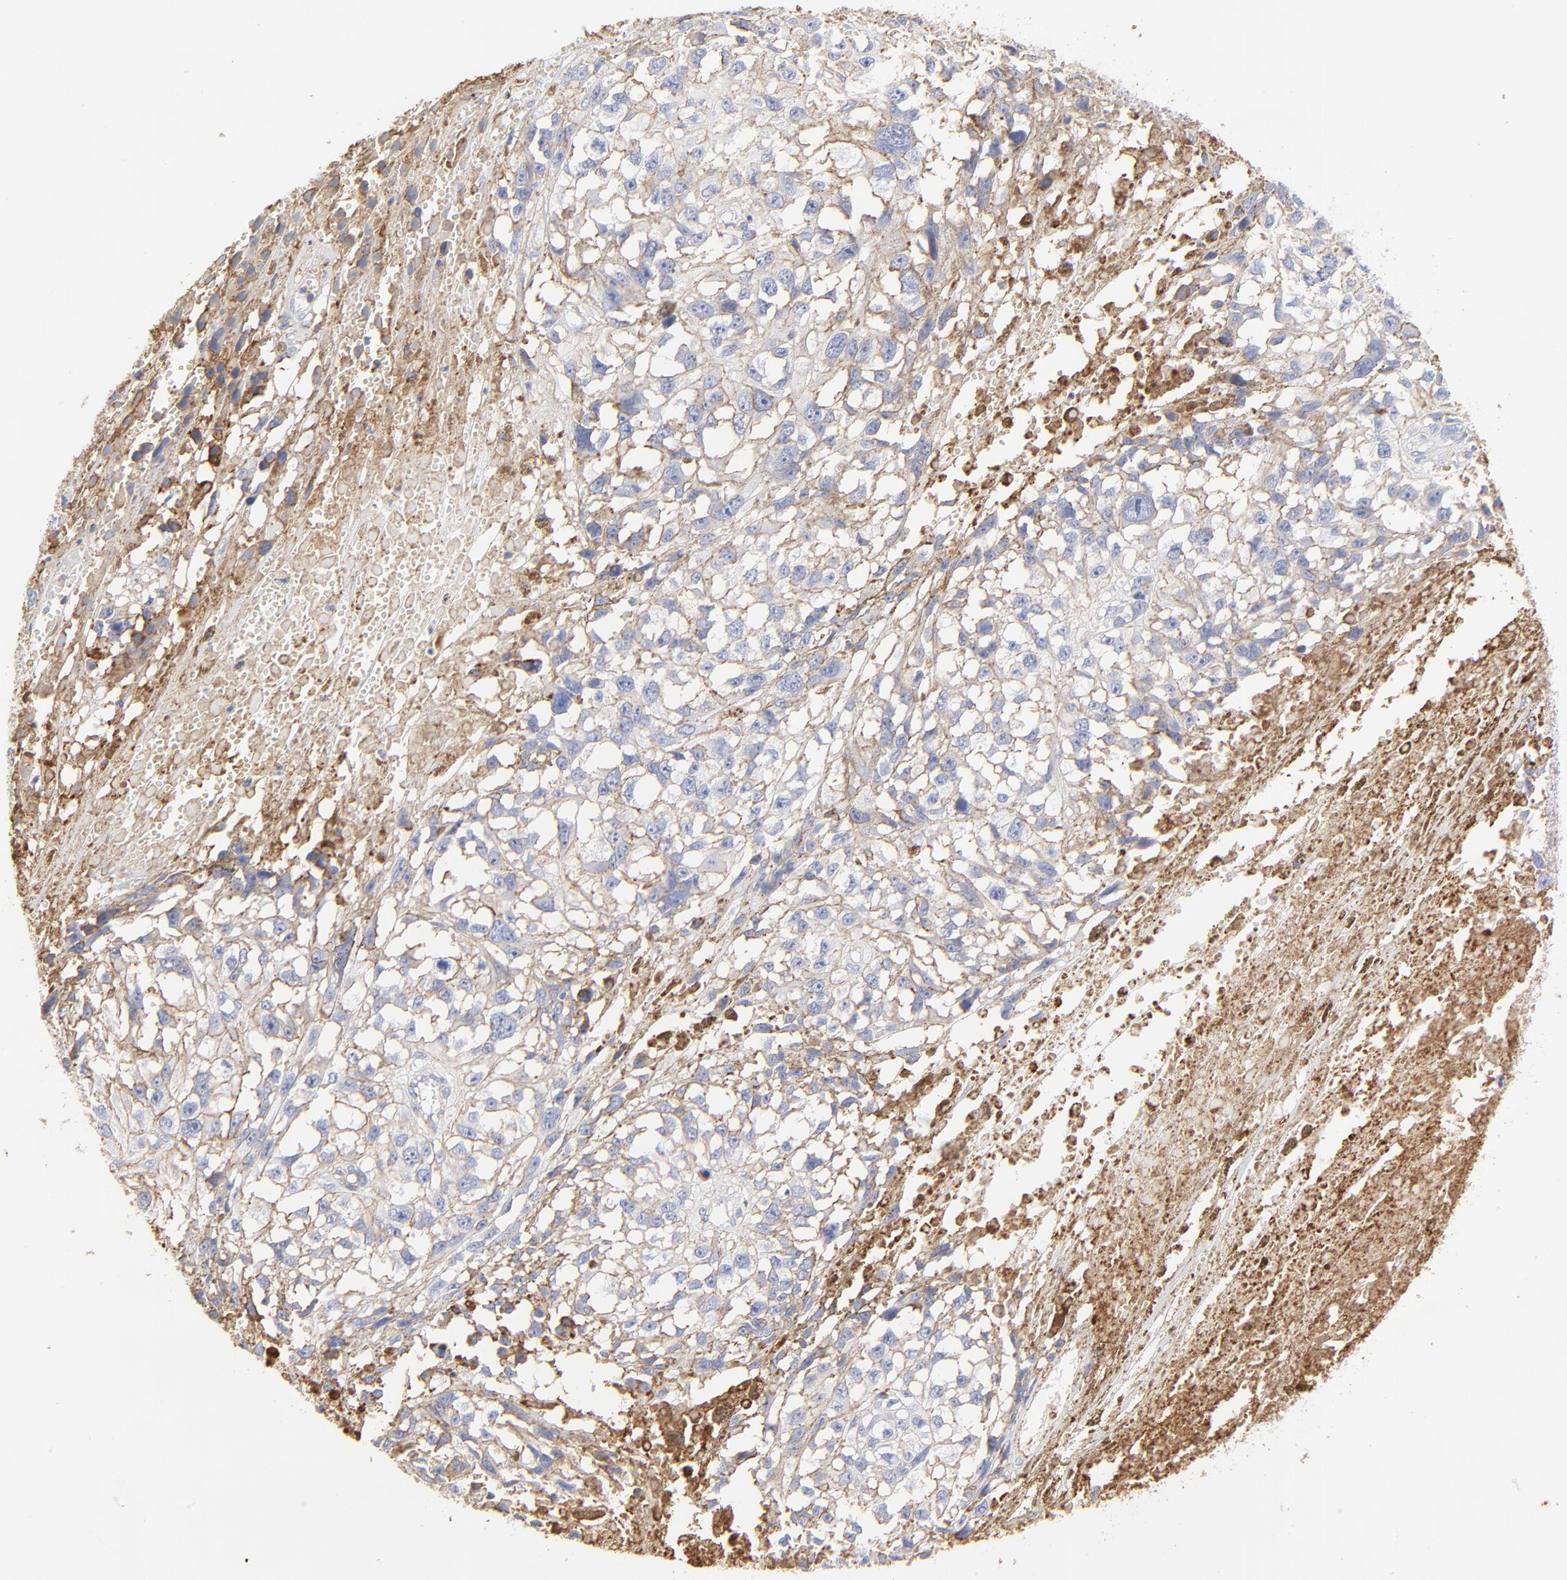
{"staining": {"intensity": "negative", "quantity": "none", "location": "none"}, "tissue": "melanoma", "cell_type": "Tumor cells", "image_type": "cancer", "snomed": [{"axis": "morphology", "description": "Malignant melanoma, Metastatic site"}, {"axis": "topography", "description": "Lymph node"}], "caption": "A photomicrograph of malignant melanoma (metastatic site) stained for a protein exhibits no brown staining in tumor cells.", "gene": "ANXA6", "patient": {"sex": "male", "age": 59}}